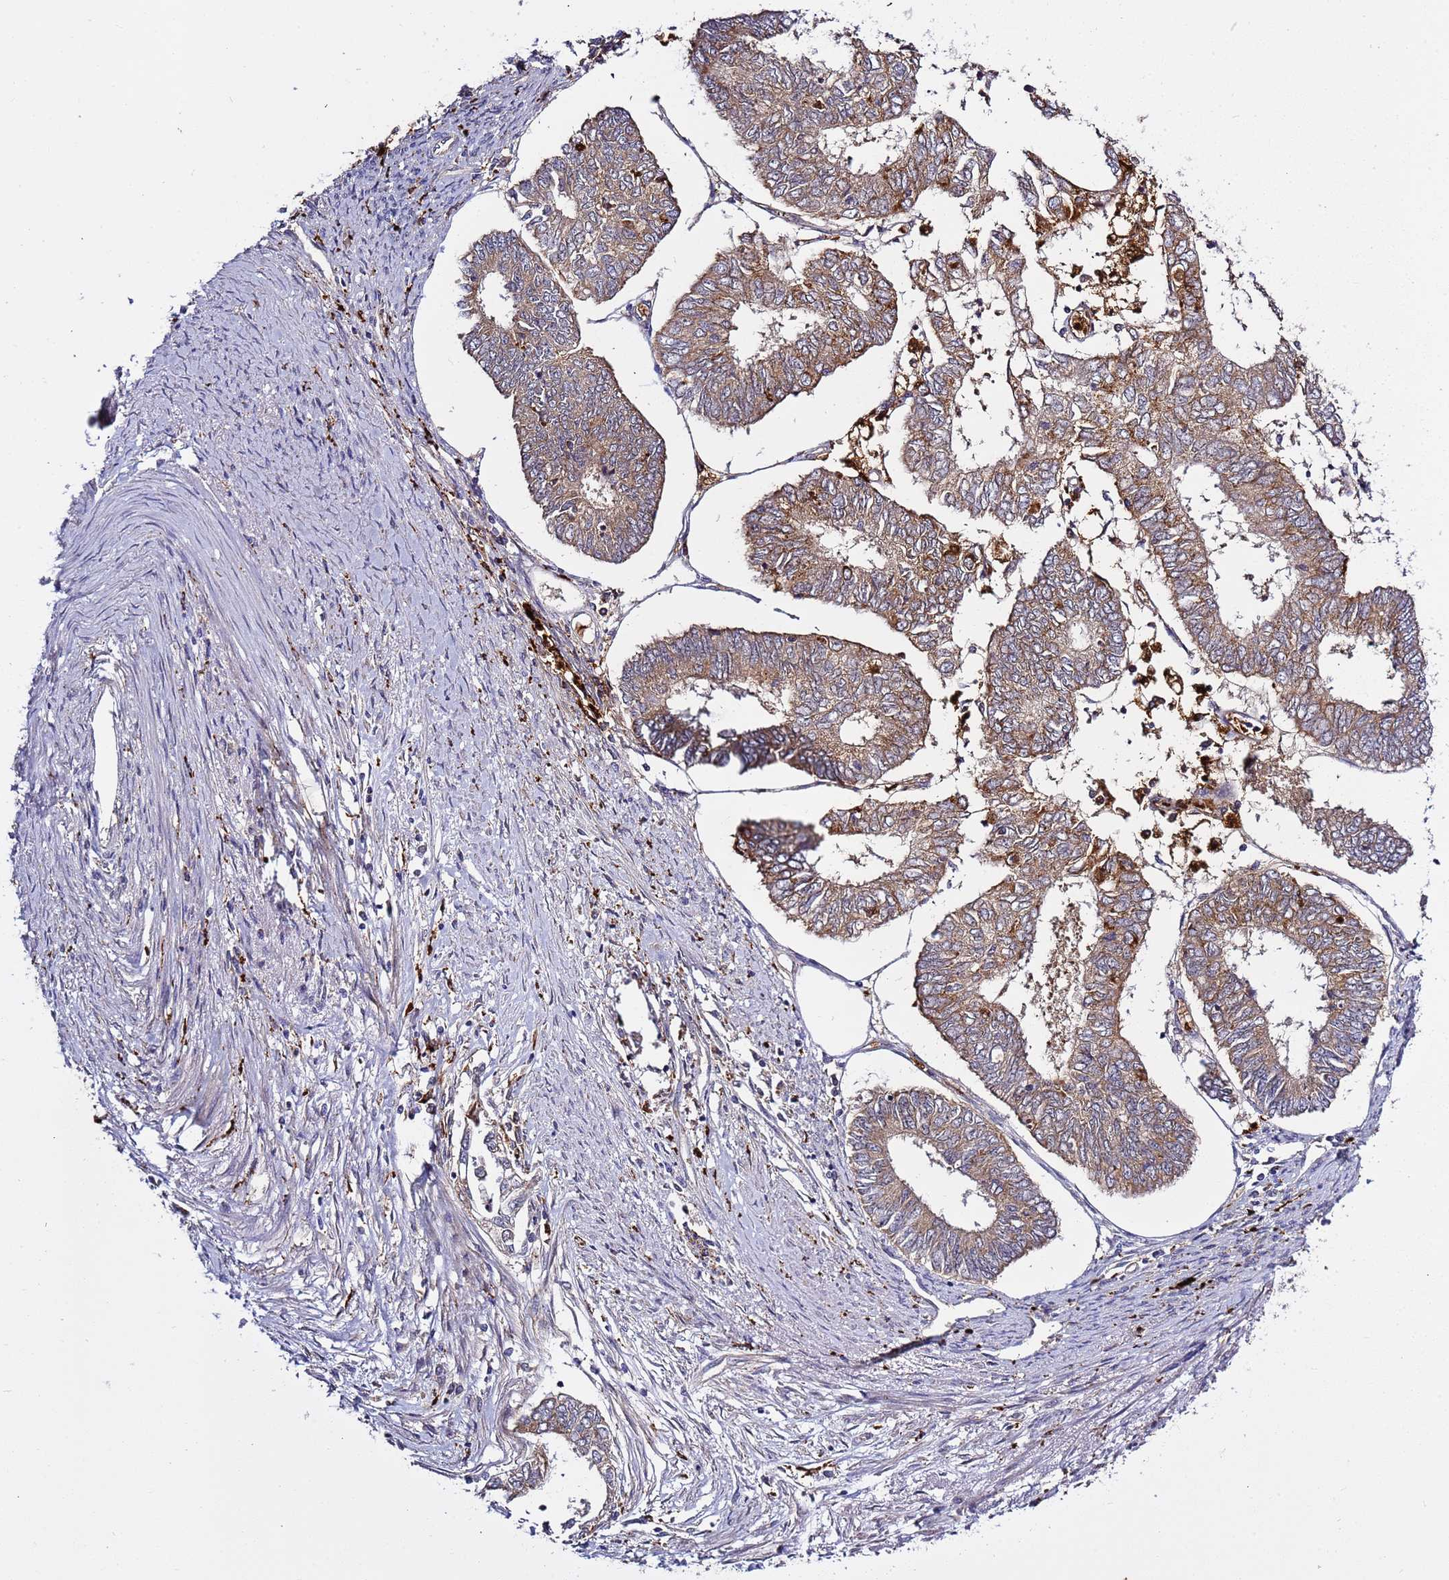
{"staining": {"intensity": "weak", "quantity": "25%-75%", "location": "cytoplasmic/membranous"}, "tissue": "endometrial cancer", "cell_type": "Tumor cells", "image_type": "cancer", "snomed": [{"axis": "morphology", "description": "Adenocarcinoma, NOS"}, {"axis": "topography", "description": "Endometrium"}], "caption": "A brown stain highlights weak cytoplasmic/membranous staining of a protein in endometrial adenocarcinoma tumor cells.", "gene": "VPS36", "patient": {"sex": "female", "age": 68}}